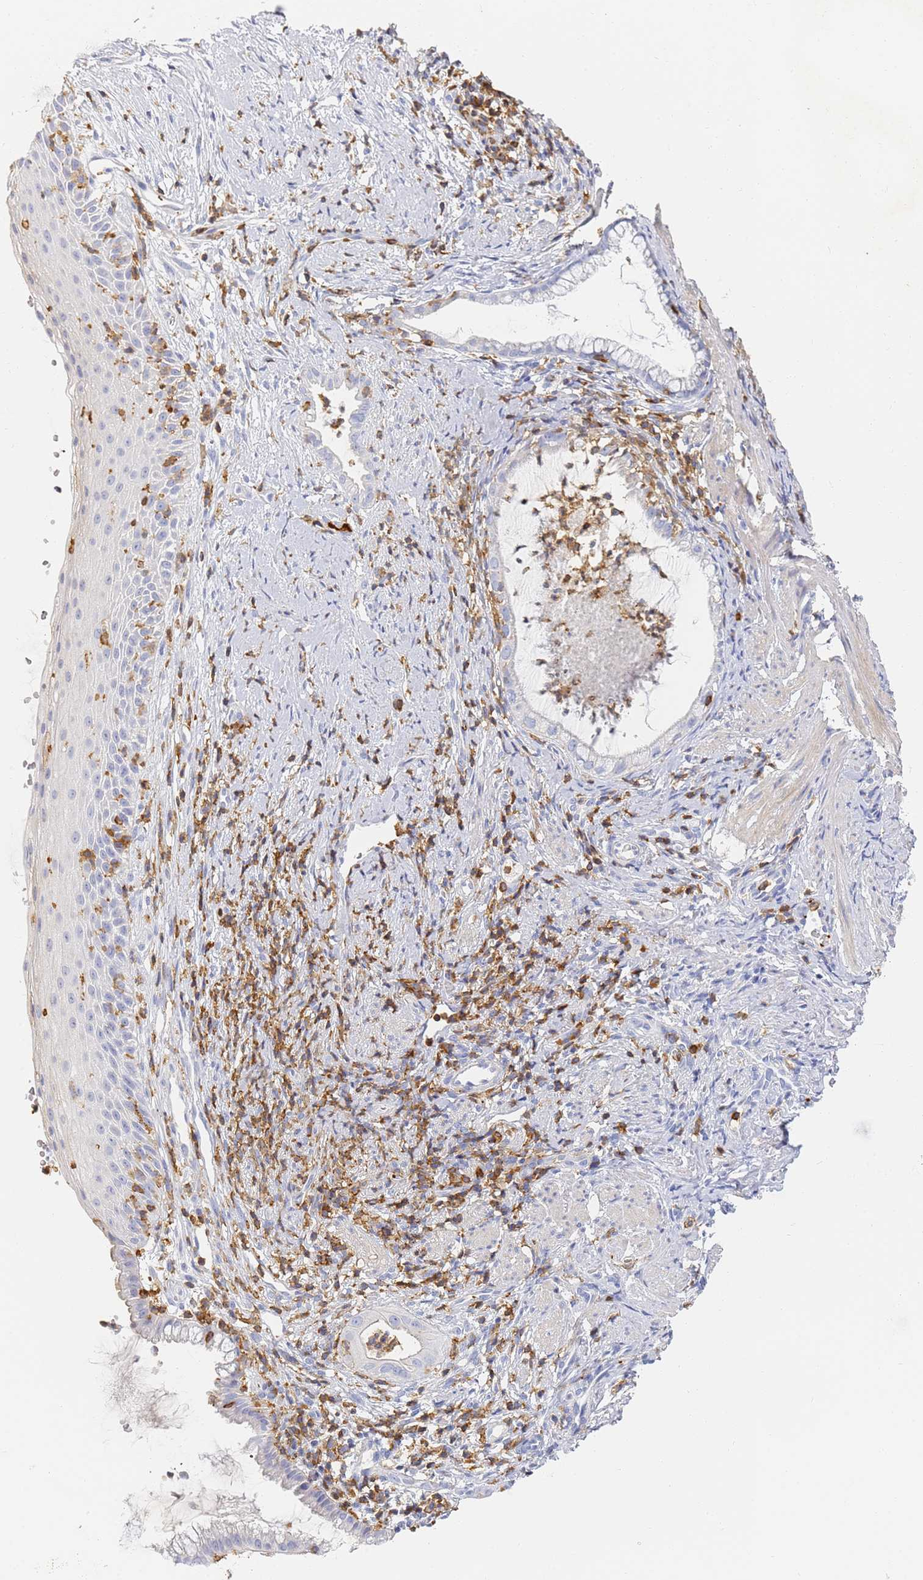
{"staining": {"intensity": "negative", "quantity": "none", "location": "none"}, "tissue": "cervix", "cell_type": "Glandular cells", "image_type": "normal", "snomed": [{"axis": "morphology", "description": "Normal tissue, NOS"}, {"axis": "topography", "description": "Cervix"}], "caption": "Immunohistochemistry histopathology image of benign cervix stained for a protein (brown), which exhibits no expression in glandular cells.", "gene": "BIN2", "patient": {"sex": "female", "age": 36}}